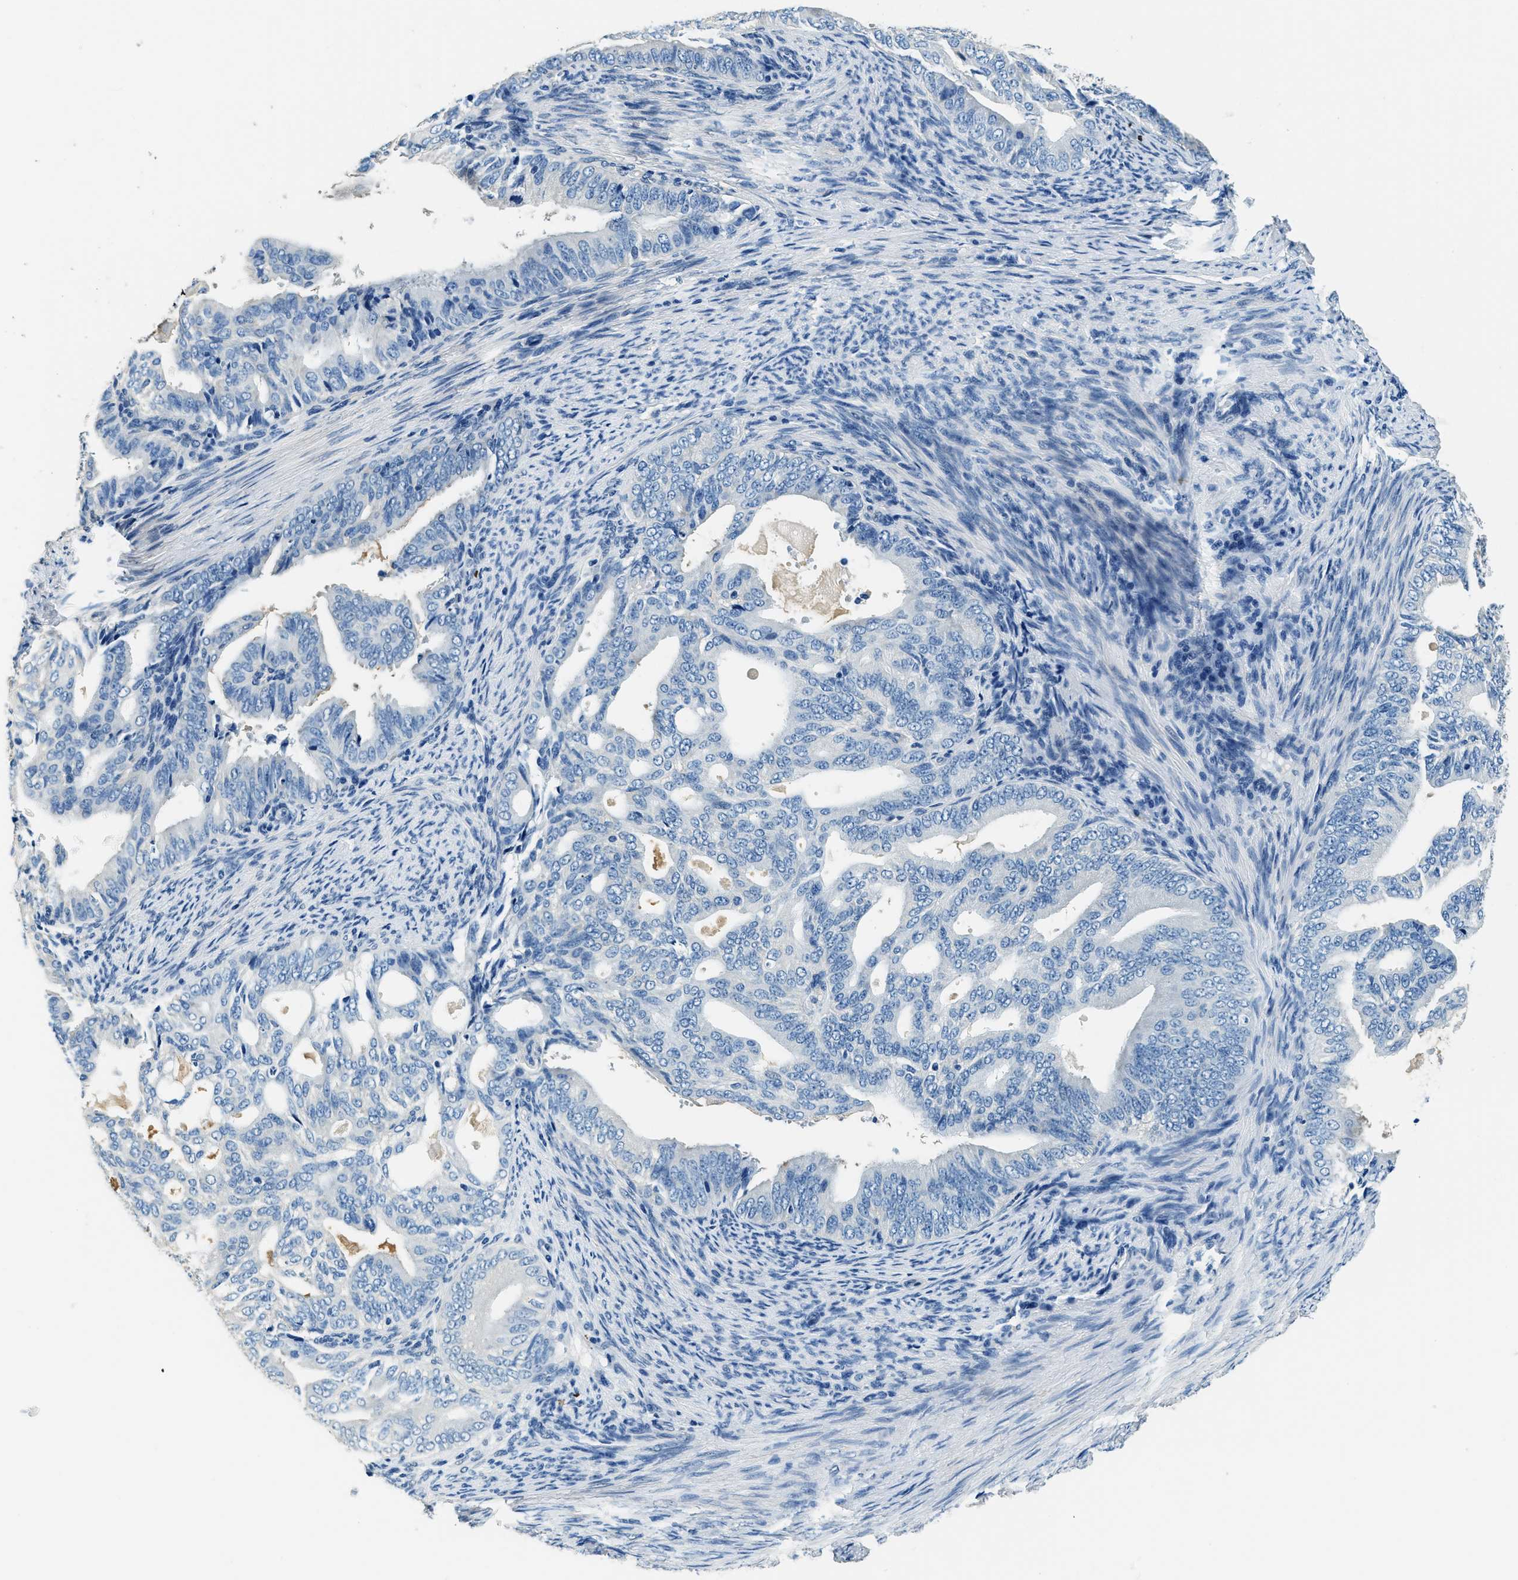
{"staining": {"intensity": "negative", "quantity": "none", "location": "none"}, "tissue": "endometrial cancer", "cell_type": "Tumor cells", "image_type": "cancer", "snomed": [{"axis": "morphology", "description": "Adenocarcinoma, NOS"}, {"axis": "topography", "description": "Endometrium"}], "caption": "High magnification brightfield microscopy of endometrial adenocarcinoma stained with DAB (3,3'-diaminobenzidine) (brown) and counterstained with hematoxylin (blue): tumor cells show no significant positivity. Brightfield microscopy of IHC stained with DAB (3,3'-diaminobenzidine) (brown) and hematoxylin (blue), captured at high magnification.", "gene": "TMEM186", "patient": {"sex": "female", "age": 58}}